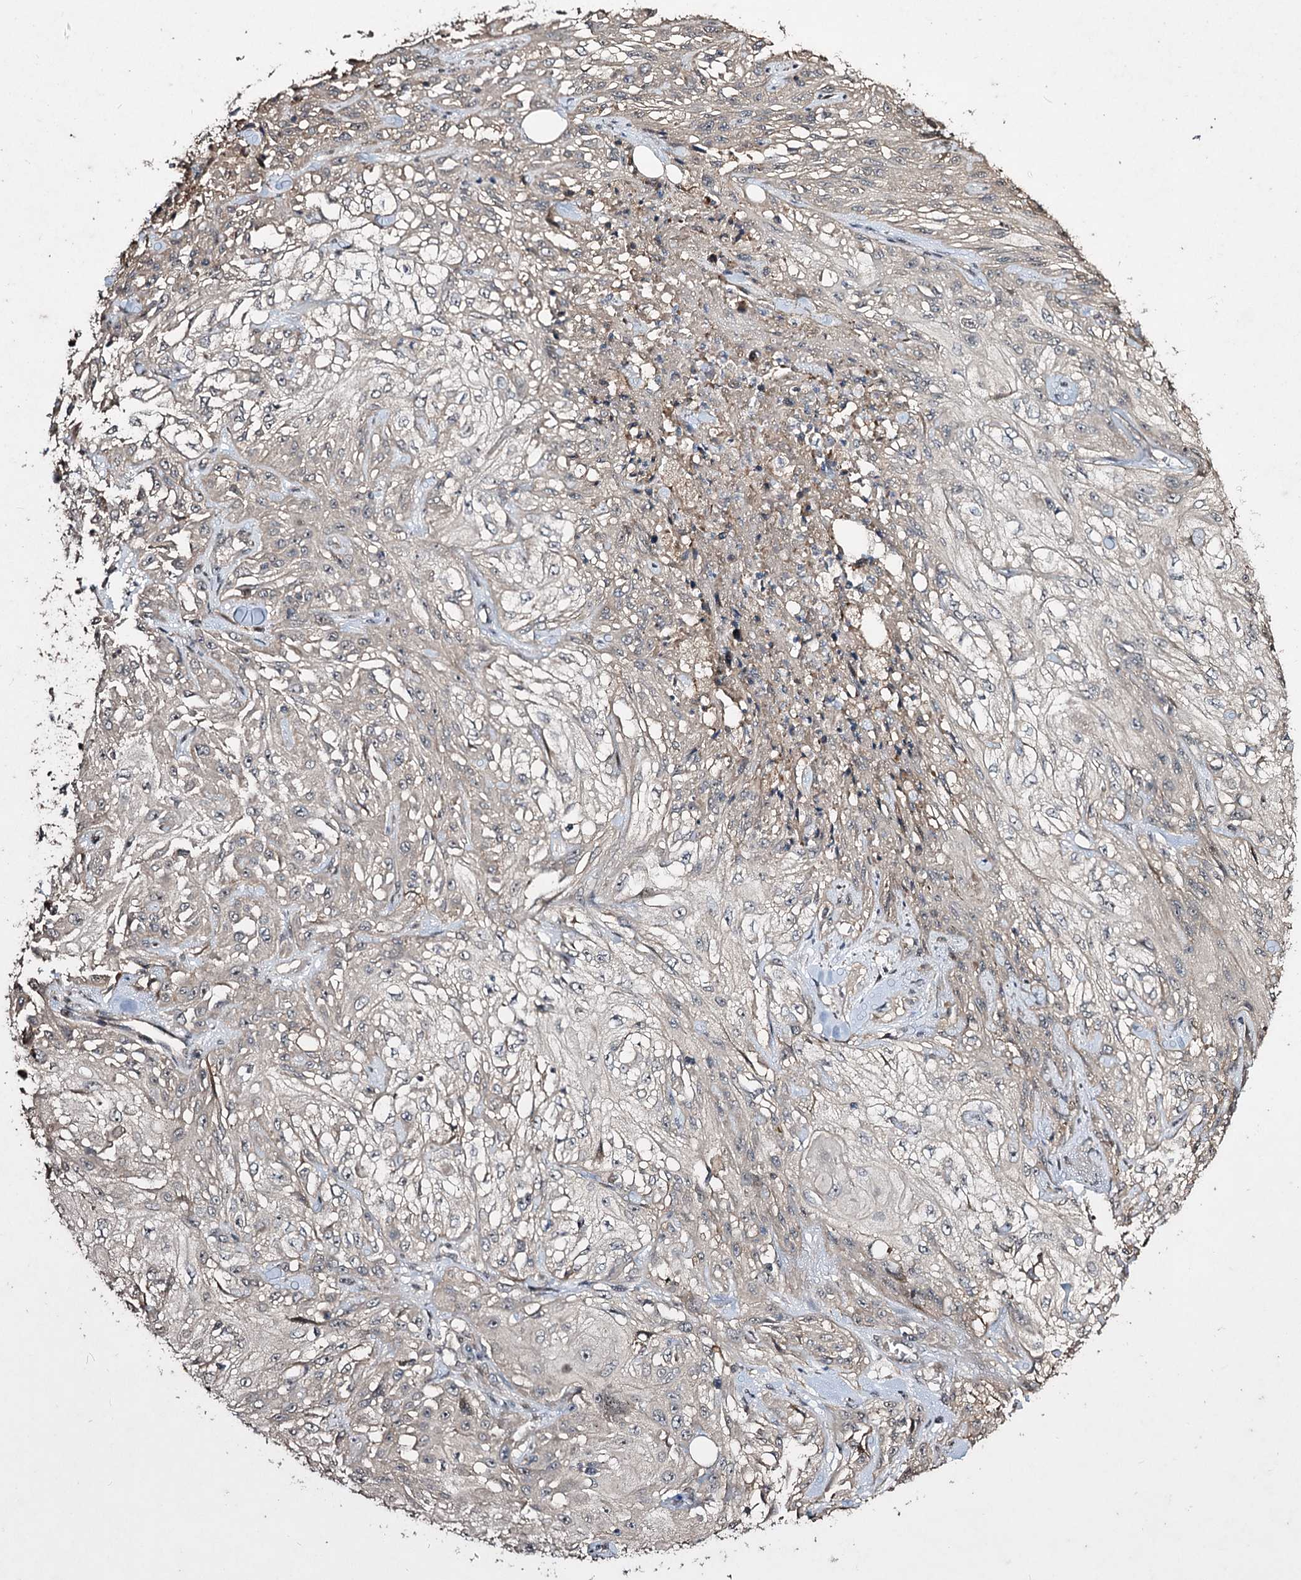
{"staining": {"intensity": "negative", "quantity": "none", "location": "none"}, "tissue": "skin cancer", "cell_type": "Tumor cells", "image_type": "cancer", "snomed": [{"axis": "morphology", "description": "Squamous cell carcinoma, NOS"}, {"axis": "morphology", "description": "Squamous cell carcinoma, metastatic, NOS"}, {"axis": "topography", "description": "Skin"}, {"axis": "topography", "description": "Lymph node"}], "caption": "Tumor cells are negative for protein expression in human squamous cell carcinoma (skin).", "gene": "CPNE8", "patient": {"sex": "male", "age": 75}}